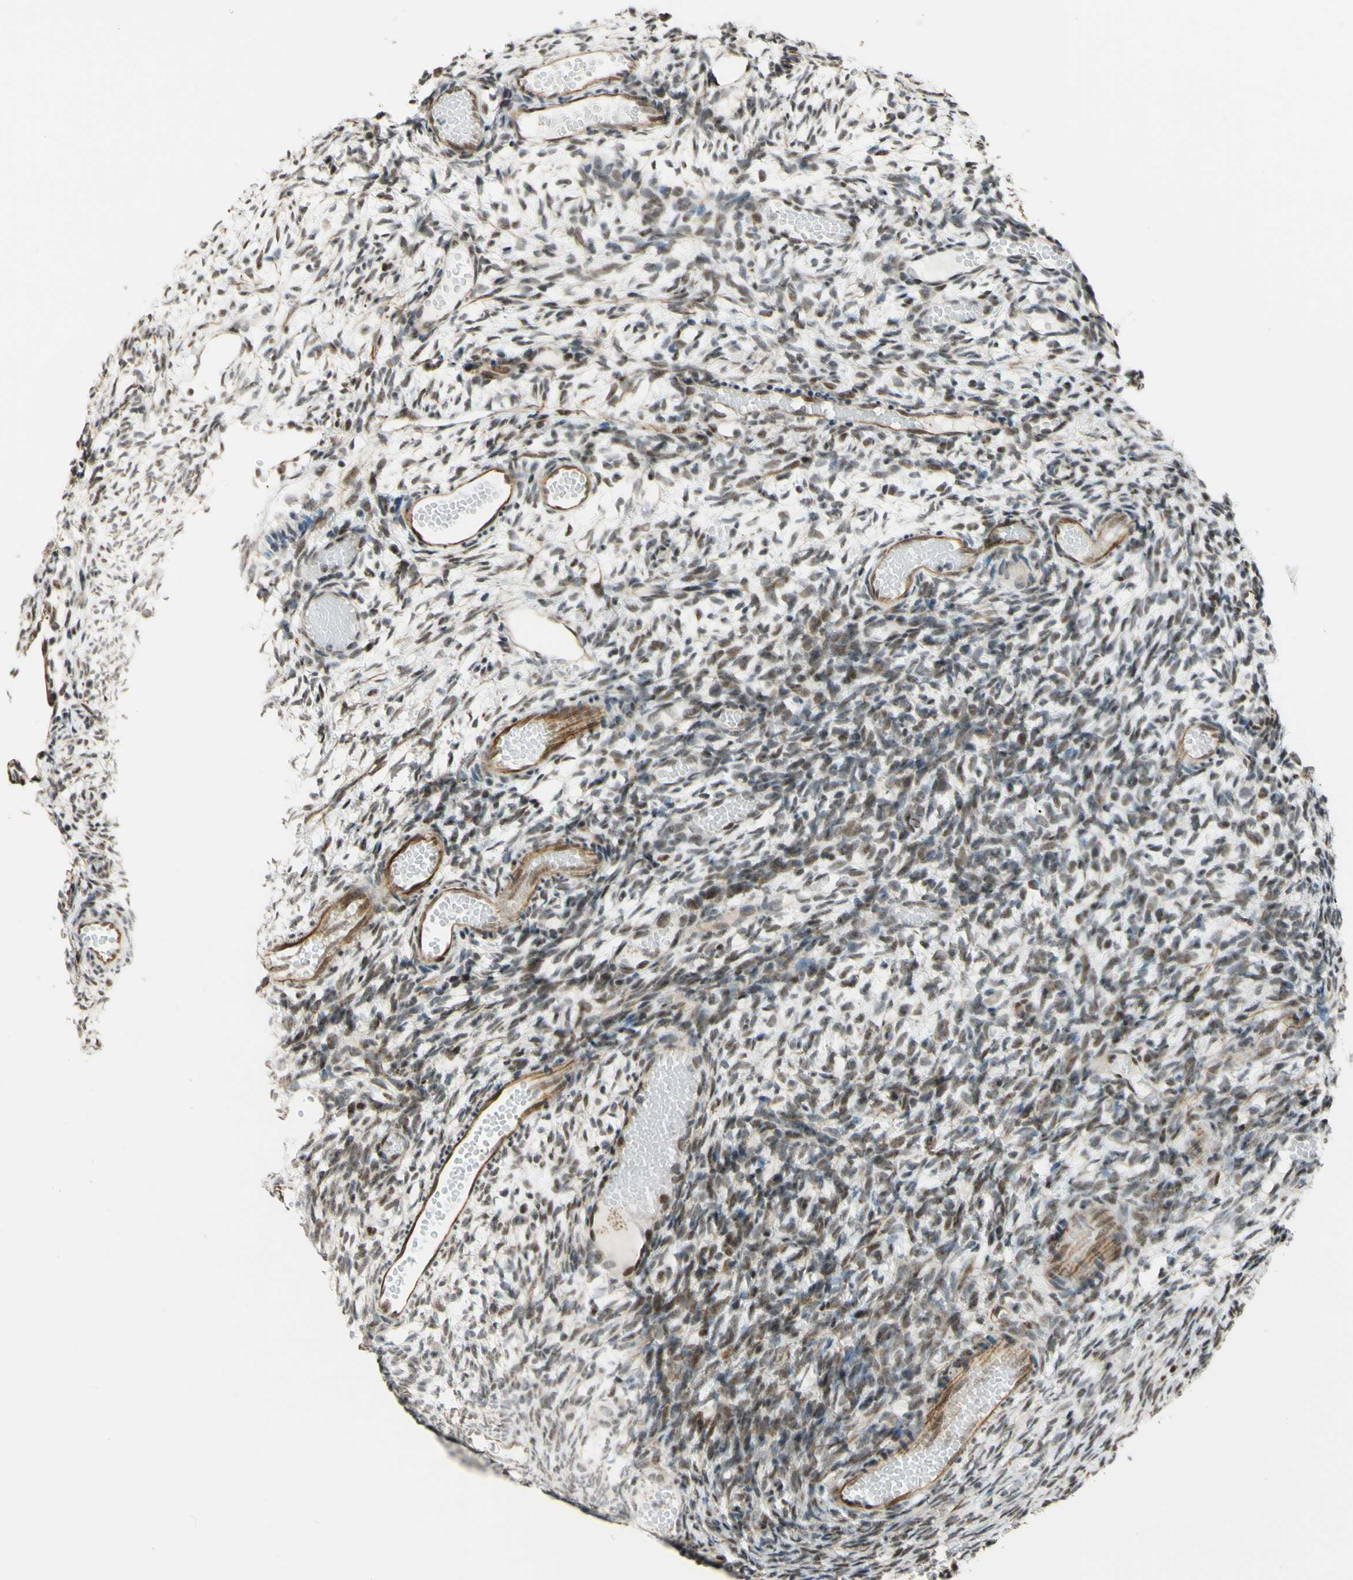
{"staining": {"intensity": "moderate", "quantity": ">75%", "location": "nuclear"}, "tissue": "ovary", "cell_type": "Ovarian stroma cells", "image_type": "normal", "snomed": [{"axis": "morphology", "description": "Normal tissue, NOS"}, {"axis": "topography", "description": "Ovary"}], "caption": "Moderate nuclear positivity for a protein is seen in about >75% of ovarian stroma cells of unremarkable ovary using IHC.", "gene": "SAP18", "patient": {"sex": "female", "age": 35}}